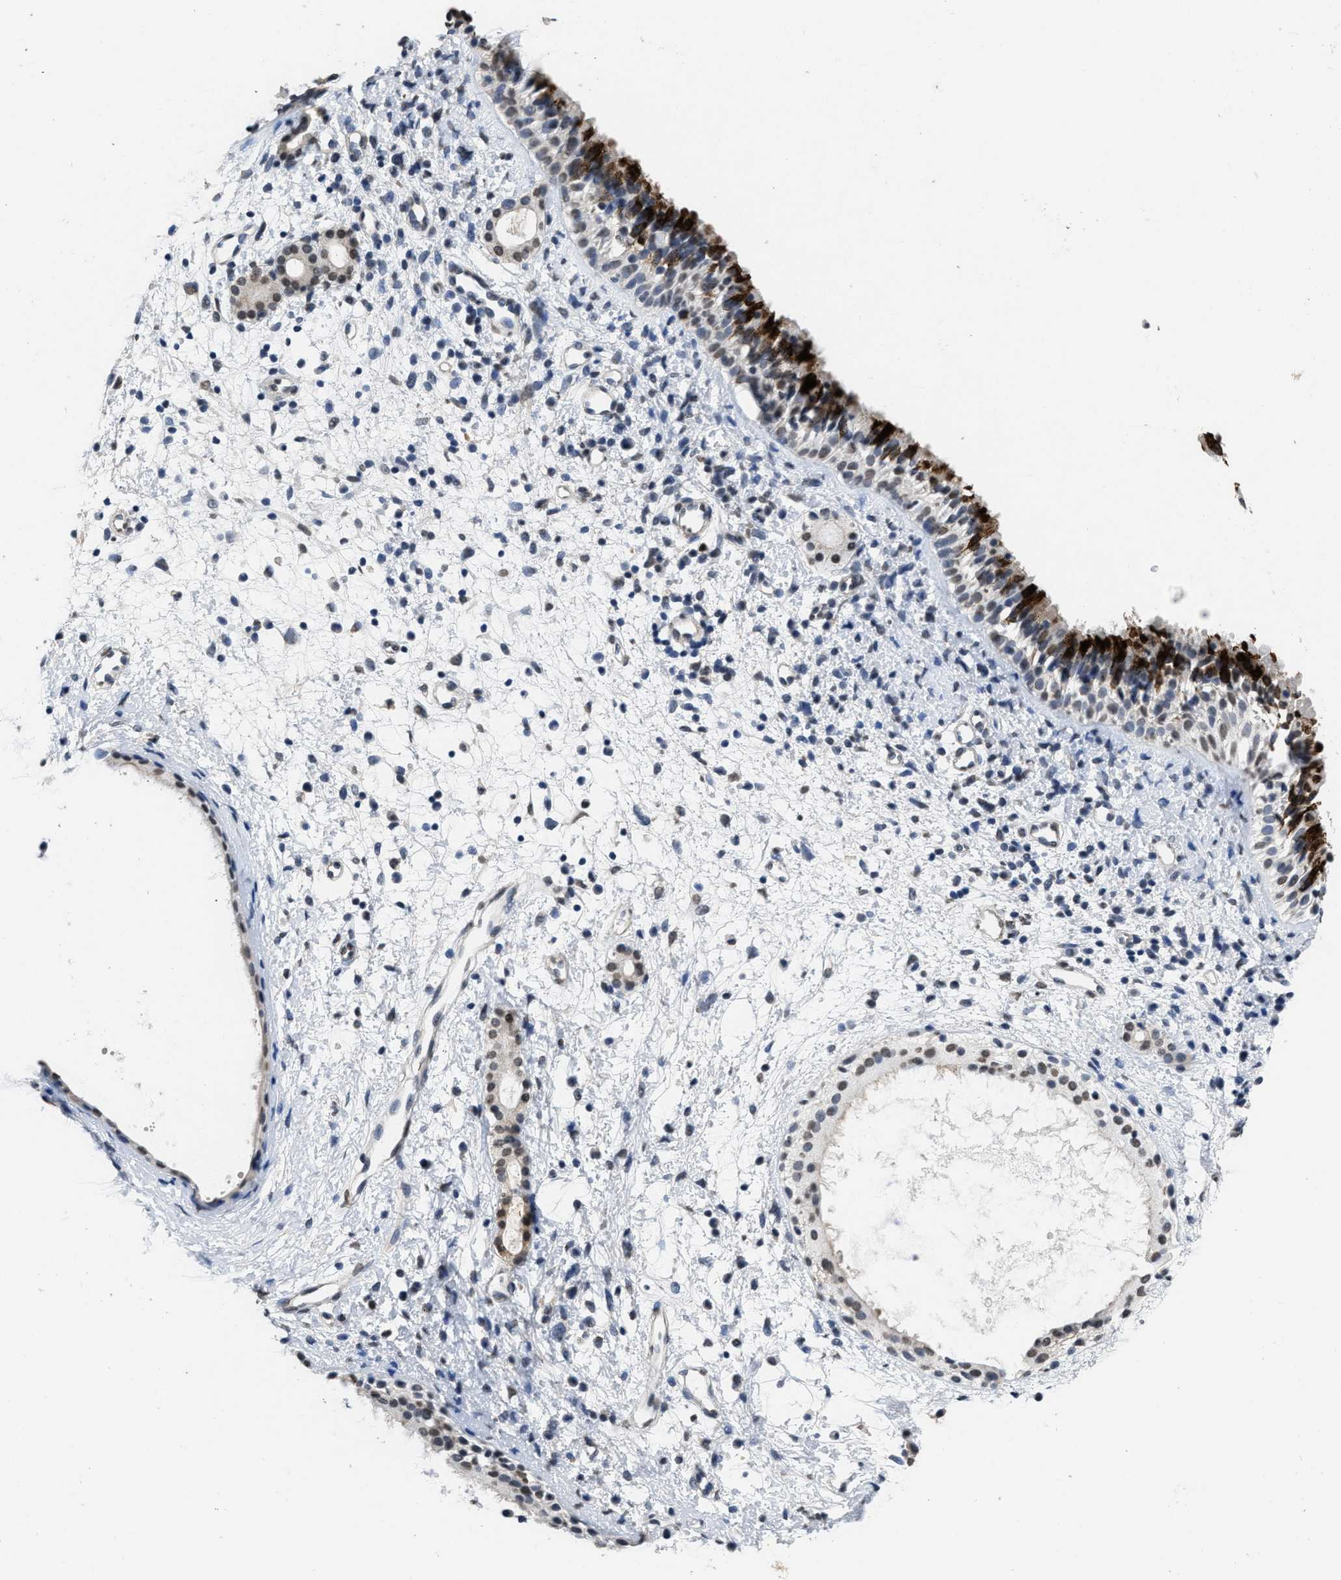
{"staining": {"intensity": "strong", "quantity": "25%-75%", "location": "cytoplasmic/membranous,nuclear"}, "tissue": "nasopharynx", "cell_type": "Respiratory epithelial cells", "image_type": "normal", "snomed": [{"axis": "morphology", "description": "Normal tissue, NOS"}, {"axis": "topography", "description": "Nasopharynx"}], "caption": "Protein expression analysis of normal nasopharynx displays strong cytoplasmic/membranous,nuclear expression in approximately 25%-75% of respiratory epithelial cells.", "gene": "SUPT16H", "patient": {"sex": "male", "age": 22}}